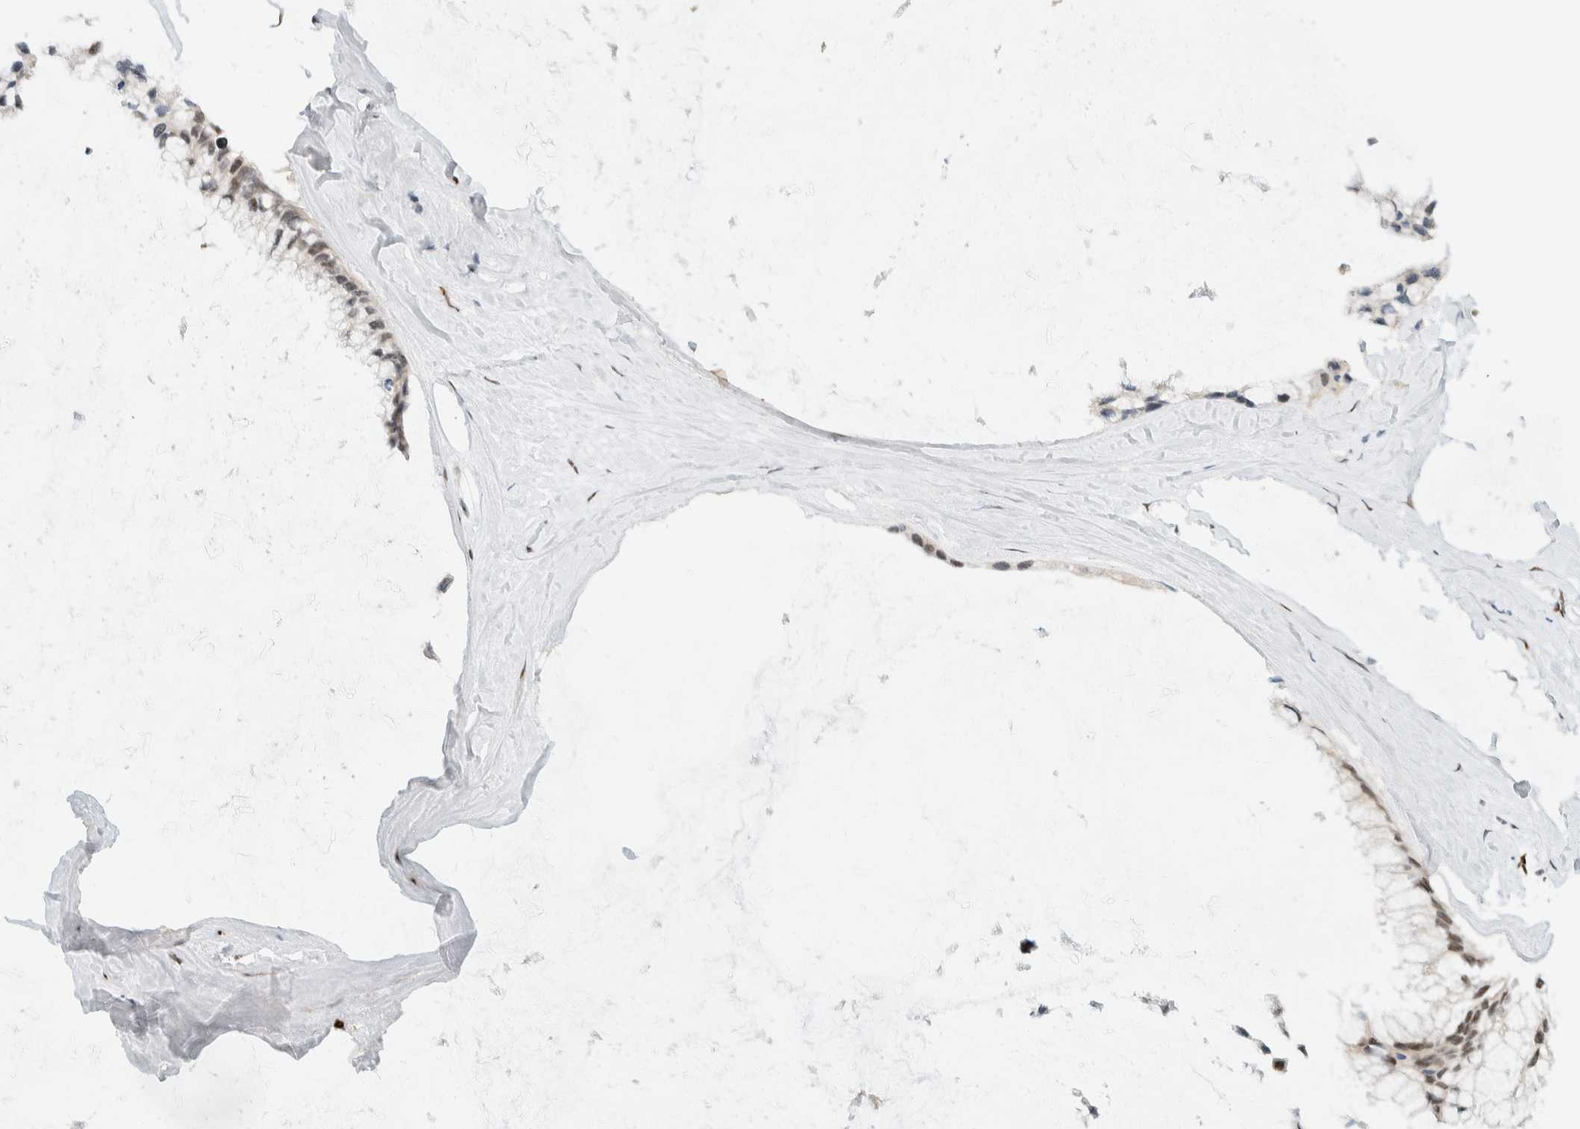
{"staining": {"intensity": "moderate", "quantity": "25%-75%", "location": "nuclear"}, "tissue": "ovarian cancer", "cell_type": "Tumor cells", "image_type": "cancer", "snomed": [{"axis": "morphology", "description": "Cystadenocarcinoma, mucinous, NOS"}, {"axis": "topography", "description": "Ovary"}], "caption": "An IHC micrograph of neoplastic tissue is shown. Protein staining in brown labels moderate nuclear positivity in mucinous cystadenocarcinoma (ovarian) within tumor cells.", "gene": "ZNF683", "patient": {"sex": "female", "age": 39}}